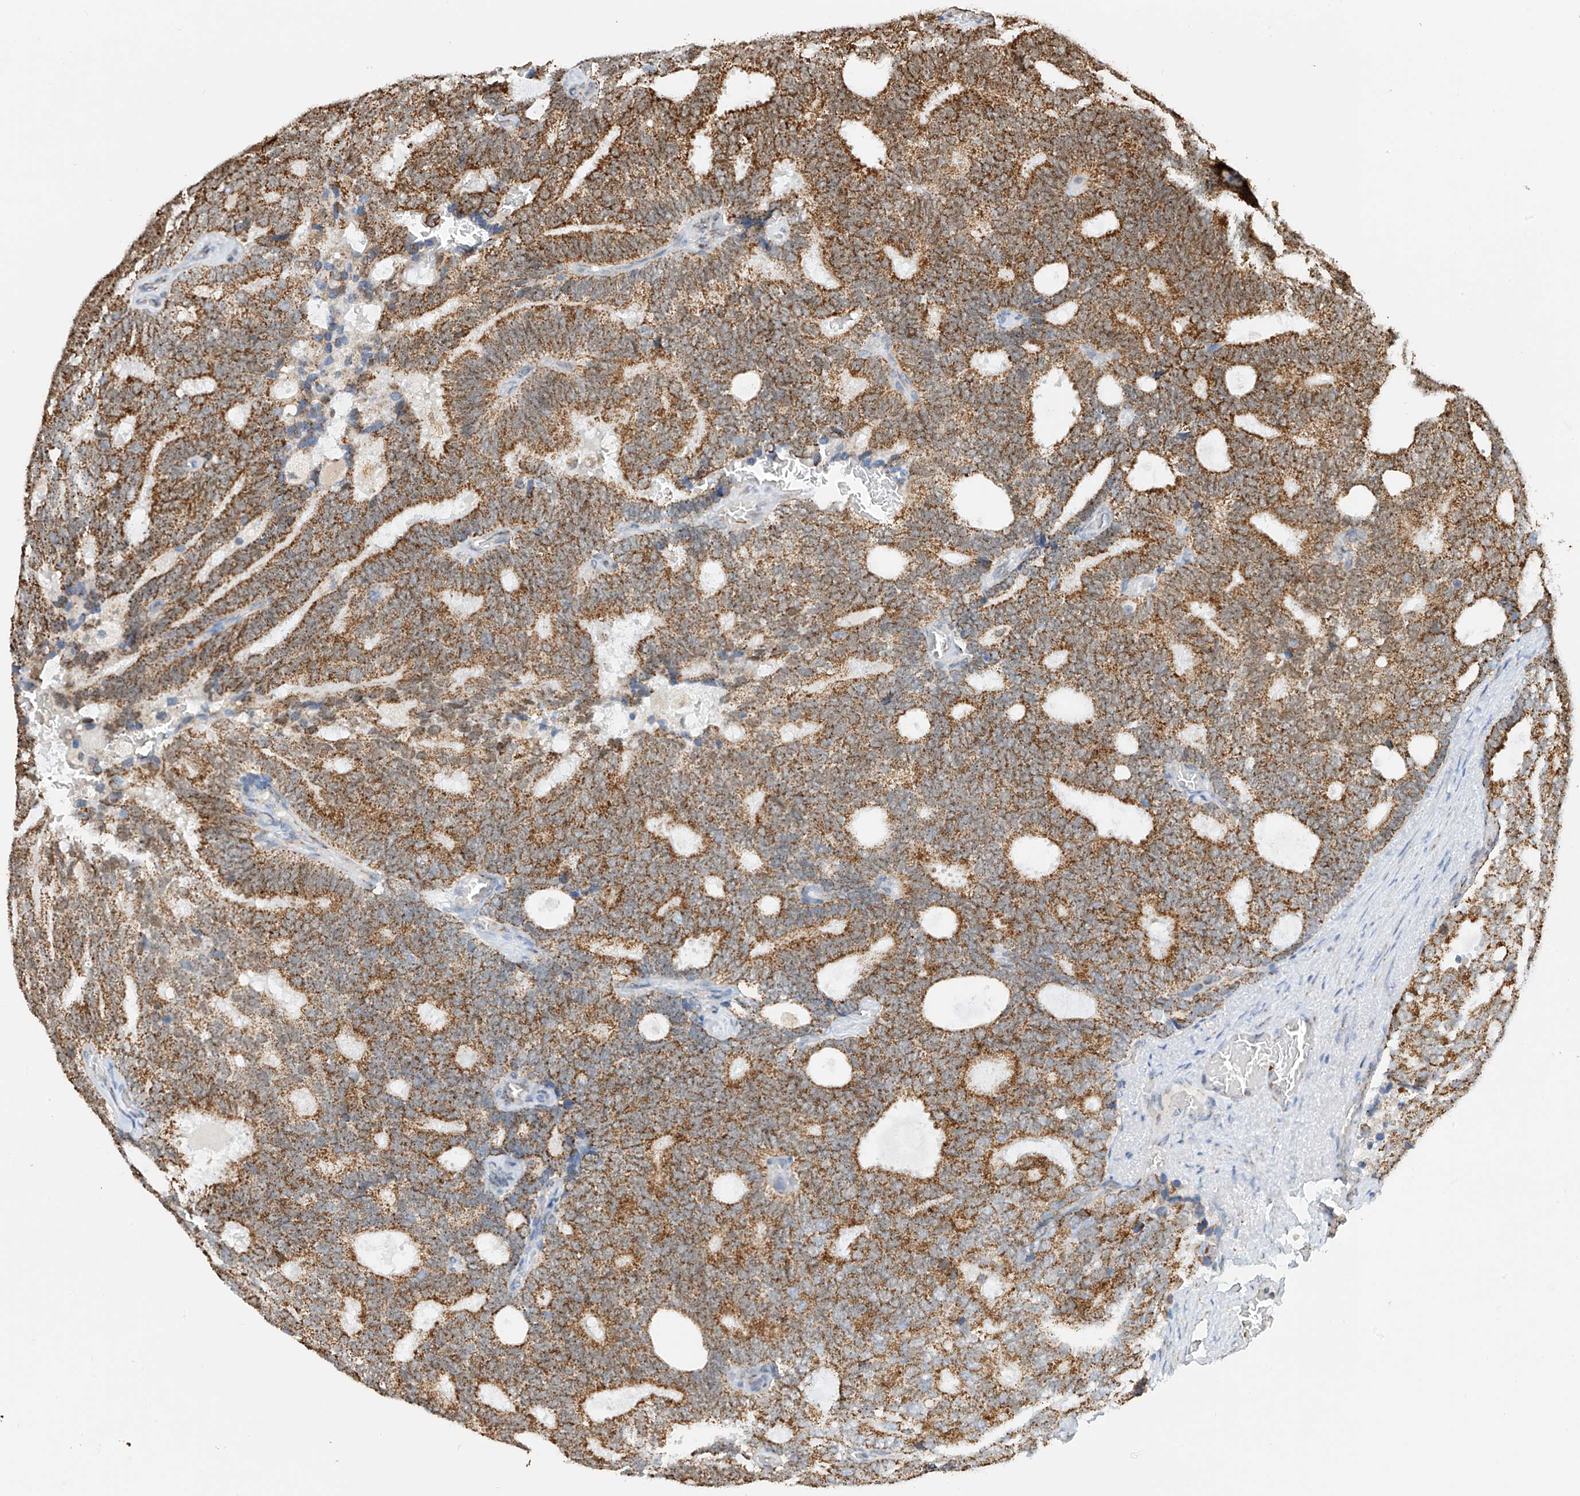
{"staining": {"intensity": "moderate", "quantity": ">75%", "location": "cytoplasmic/membranous"}, "tissue": "prostate cancer", "cell_type": "Tumor cells", "image_type": "cancer", "snomed": [{"axis": "morphology", "description": "Adenocarcinoma, Low grade"}, {"axis": "topography", "description": "Prostate"}], "caption": "Moderate cytoplasmic/membranous staining is present in about >75% of tumor cells in prostate adenocarcinoma (low-grade). (IHC, brightfield microscopy, high magnification).", "gene": "PPA2", "patient": {"sex": "male", "age": 71}}